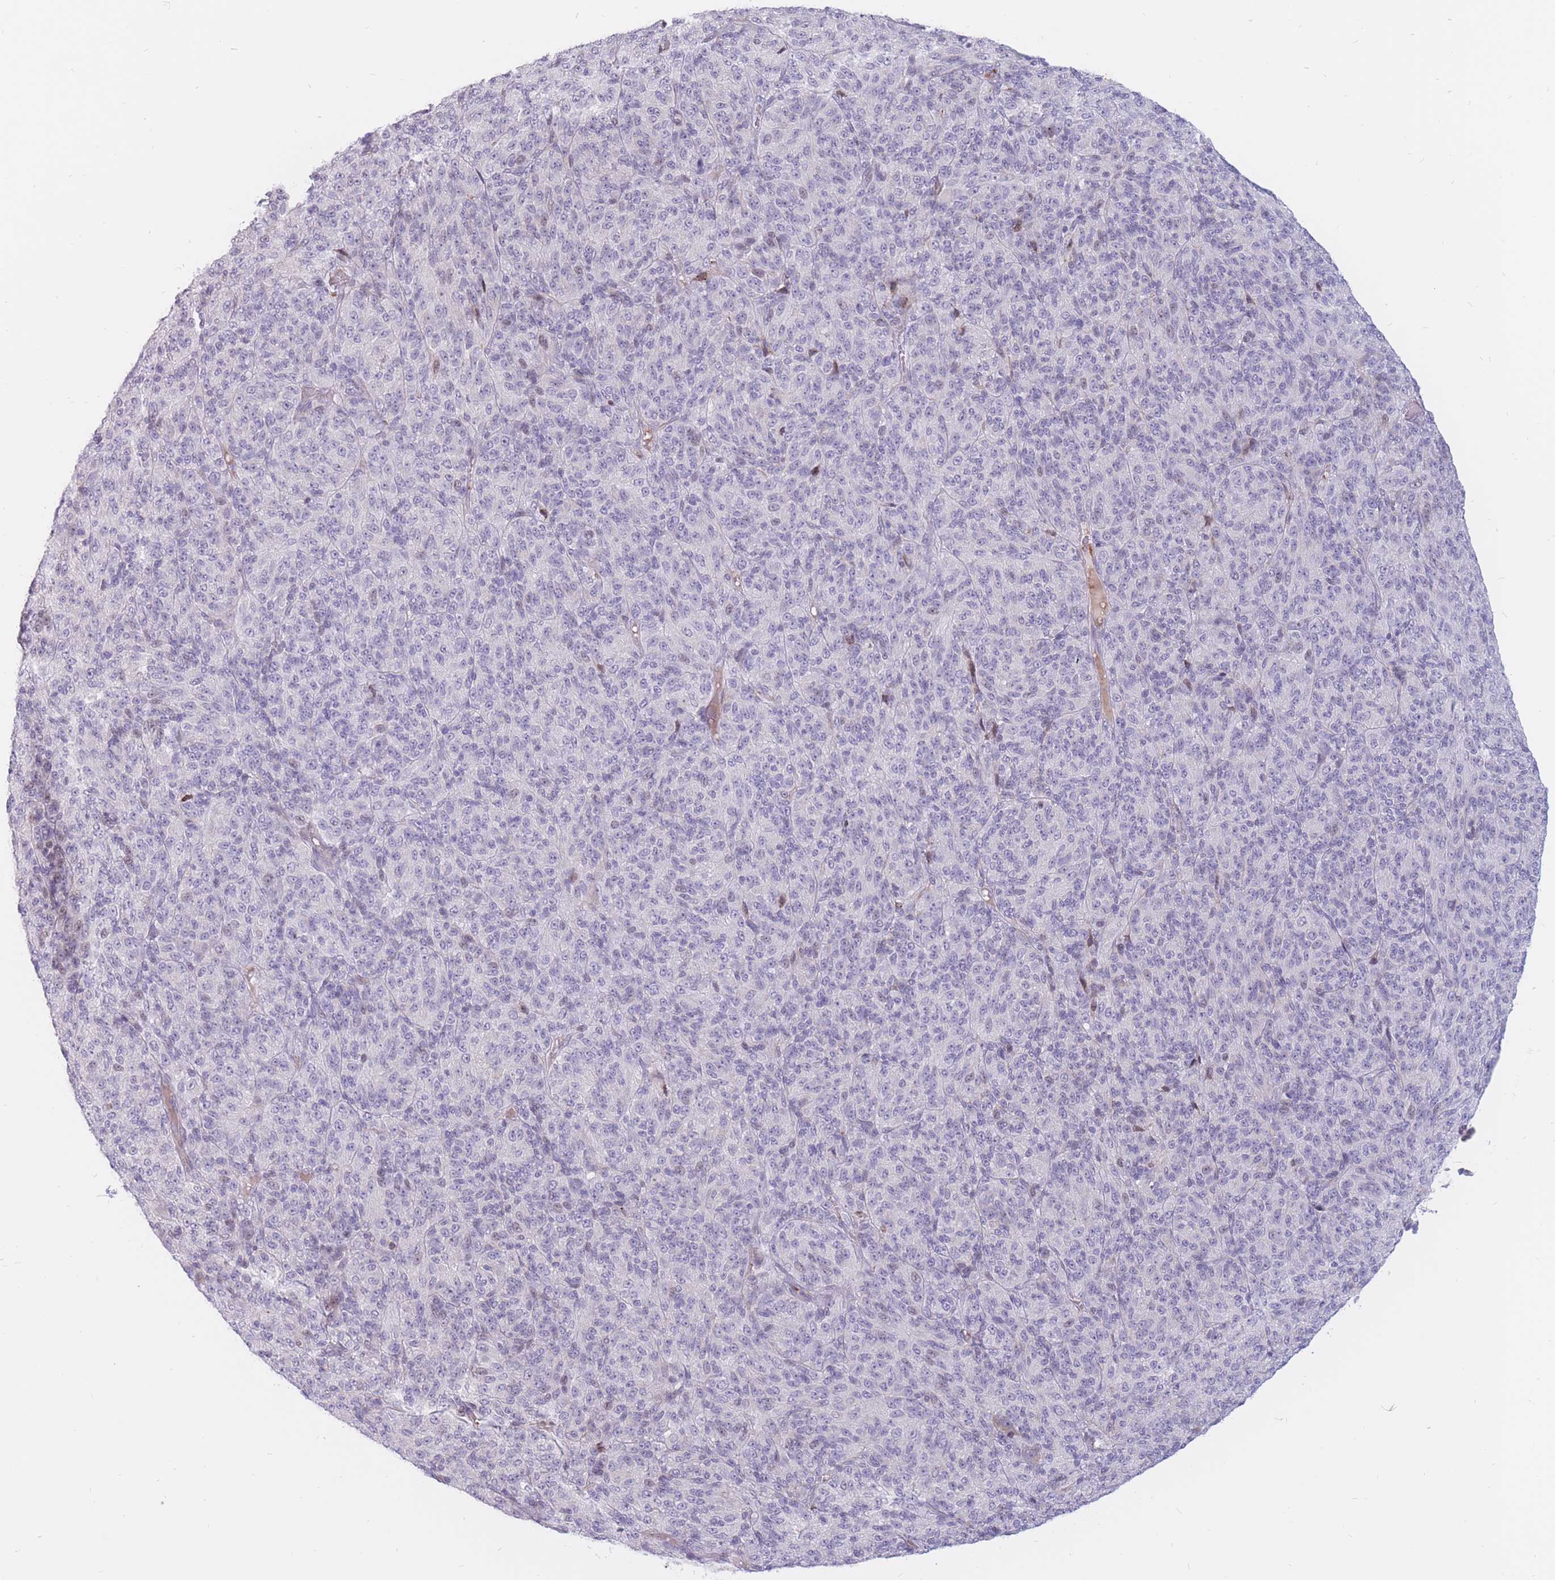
{"staining": {"intensity": "negative", "quantity": "none", "location": "none"}, "tissue": "melanoma", "cell_type": "Tumor cells", "image_type": "cancer", "snomed": [{"axis": "morphology", "description": "Malignant melanoma, Metastatic site"}, {"axis": "topography", "description": "Brain"}], "caption": "Immunohistochemistry (IHC) image of malignant melanoma (metastatic site) stained for a protein (brown), which displays no expression in tumor cells.", "gene": "PTGDR", "patient": {"sex": "female", "age": 56}}